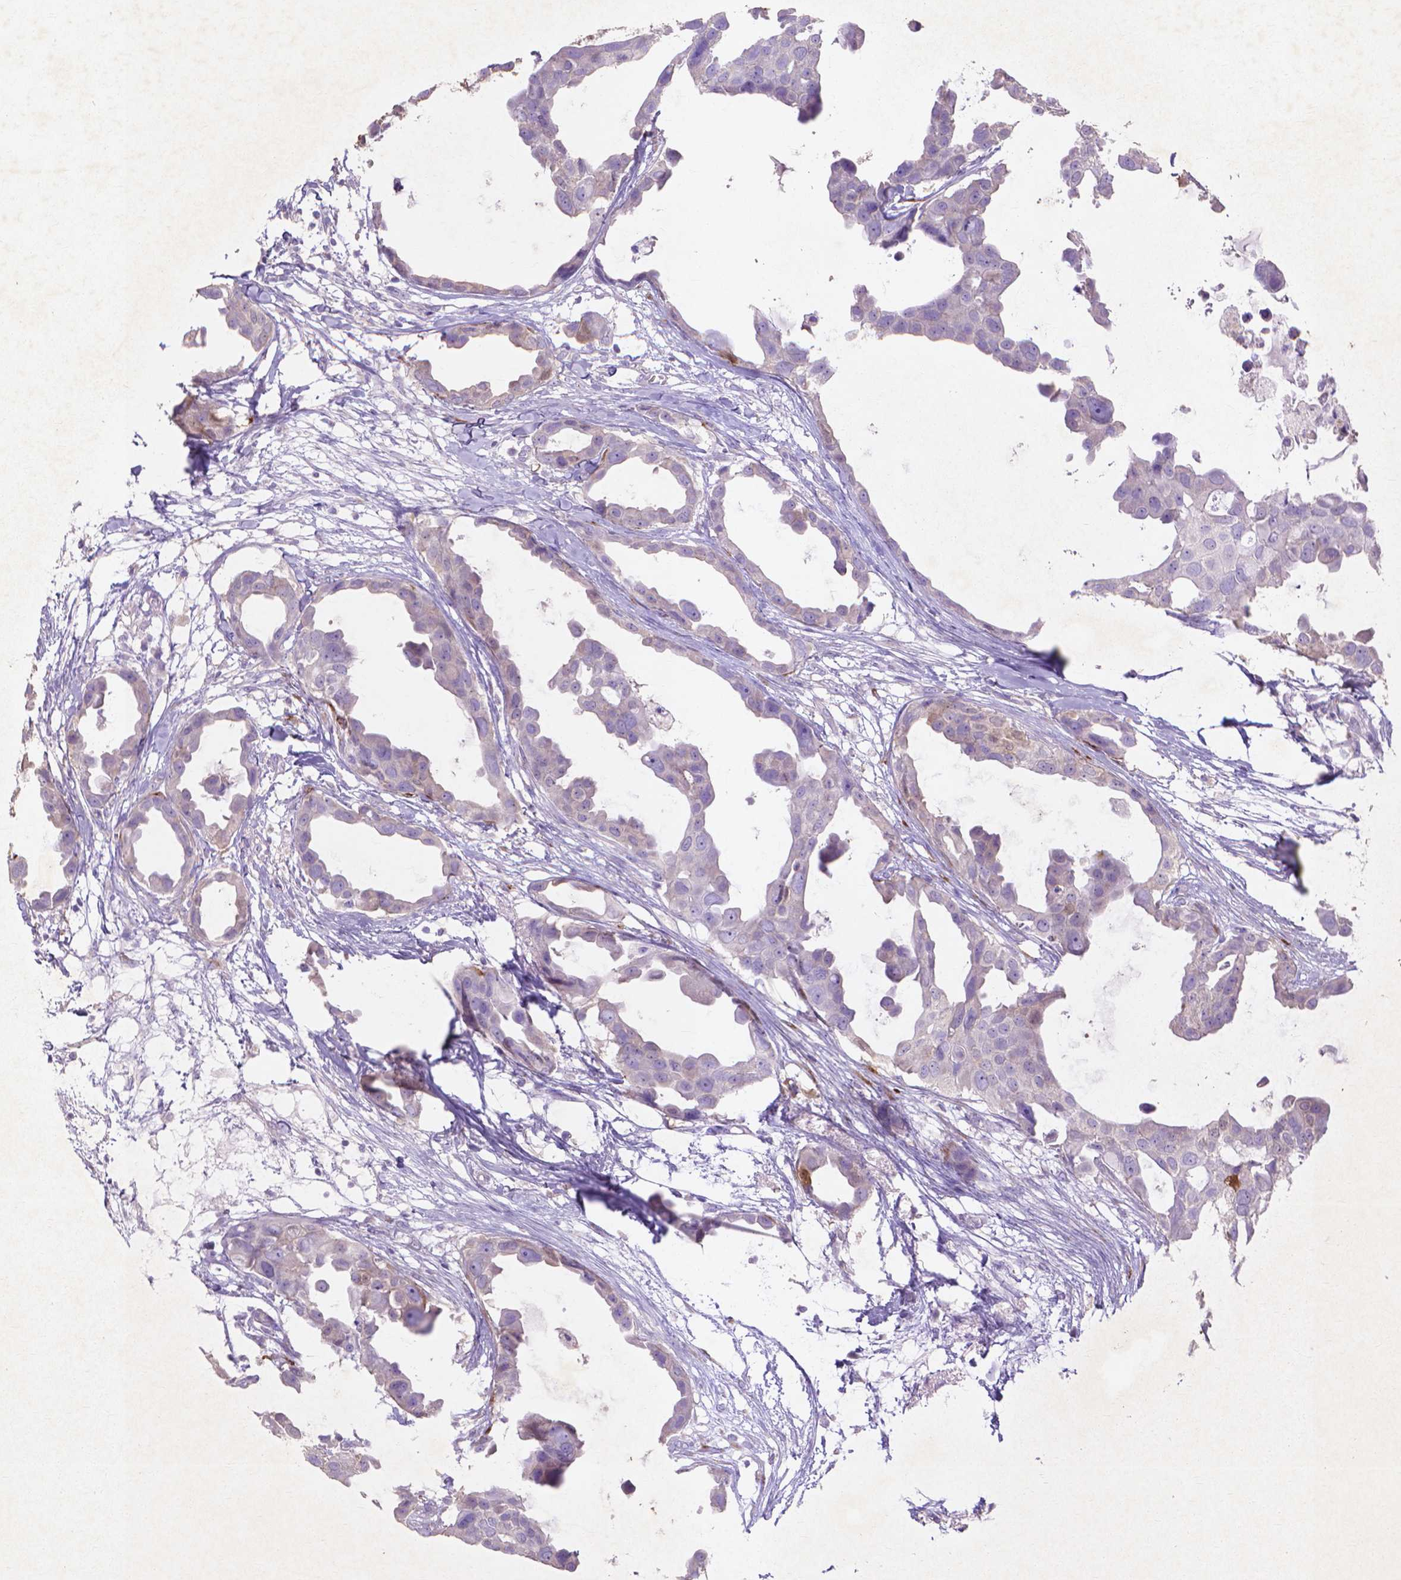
{"staining": {"intensity": "negative", "quantity": "none", "location": "none"}, "tissue": "breast cancer", "cell_type": "Tumor cells", "image_type": "cancer", "snomed": [{"axis": "morphology", "description": "Duct carcinoma"}, {"axis": "topography", "description": "Breast"}], "caption": "The image shows no significant expression in tumor cells of breast invasive ductal carcinoma. (Immunohistochemistry, brightfield microscopy, high magnification).", "gene": "MMP11", "patient": {"sex": "female", "age": 38}}